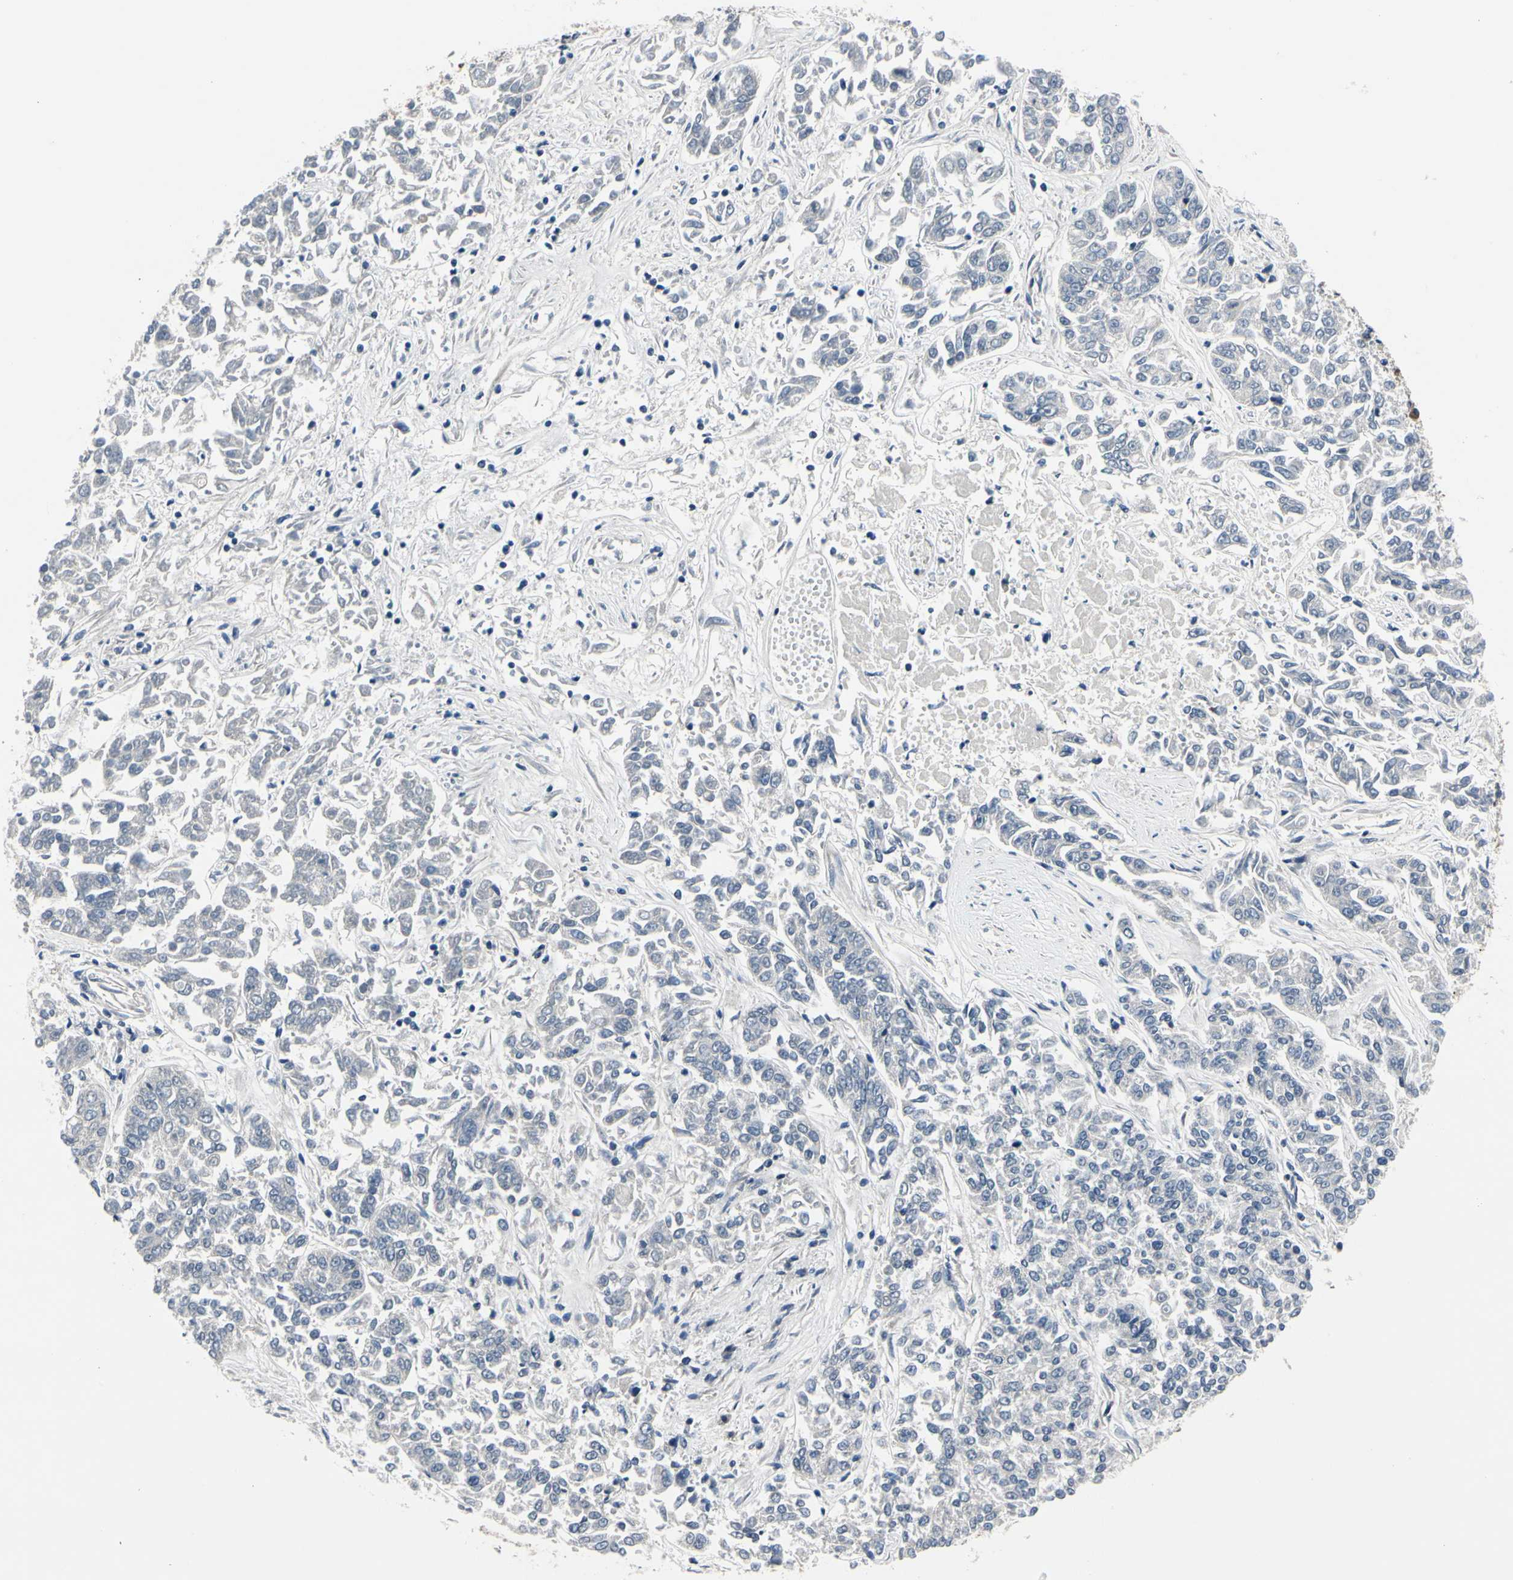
{"staining": {"intensity": "negative", "quantity": "none", "location": "none"}, "tissue": "lung cancer", "cell_type": "Tumor cells", "image_type": "cancer", "snomed": [{"axis": "morphology", "description": "Adenocarcinoma, NOS"}, {"axis": "topography", "description": "Lung"}], "caption": "Tumor cells are negative for brown protein staining in adenocarcinoma (lung).", "gene": "SELENOK", "patient": {"sex": "male", "age": 84}}